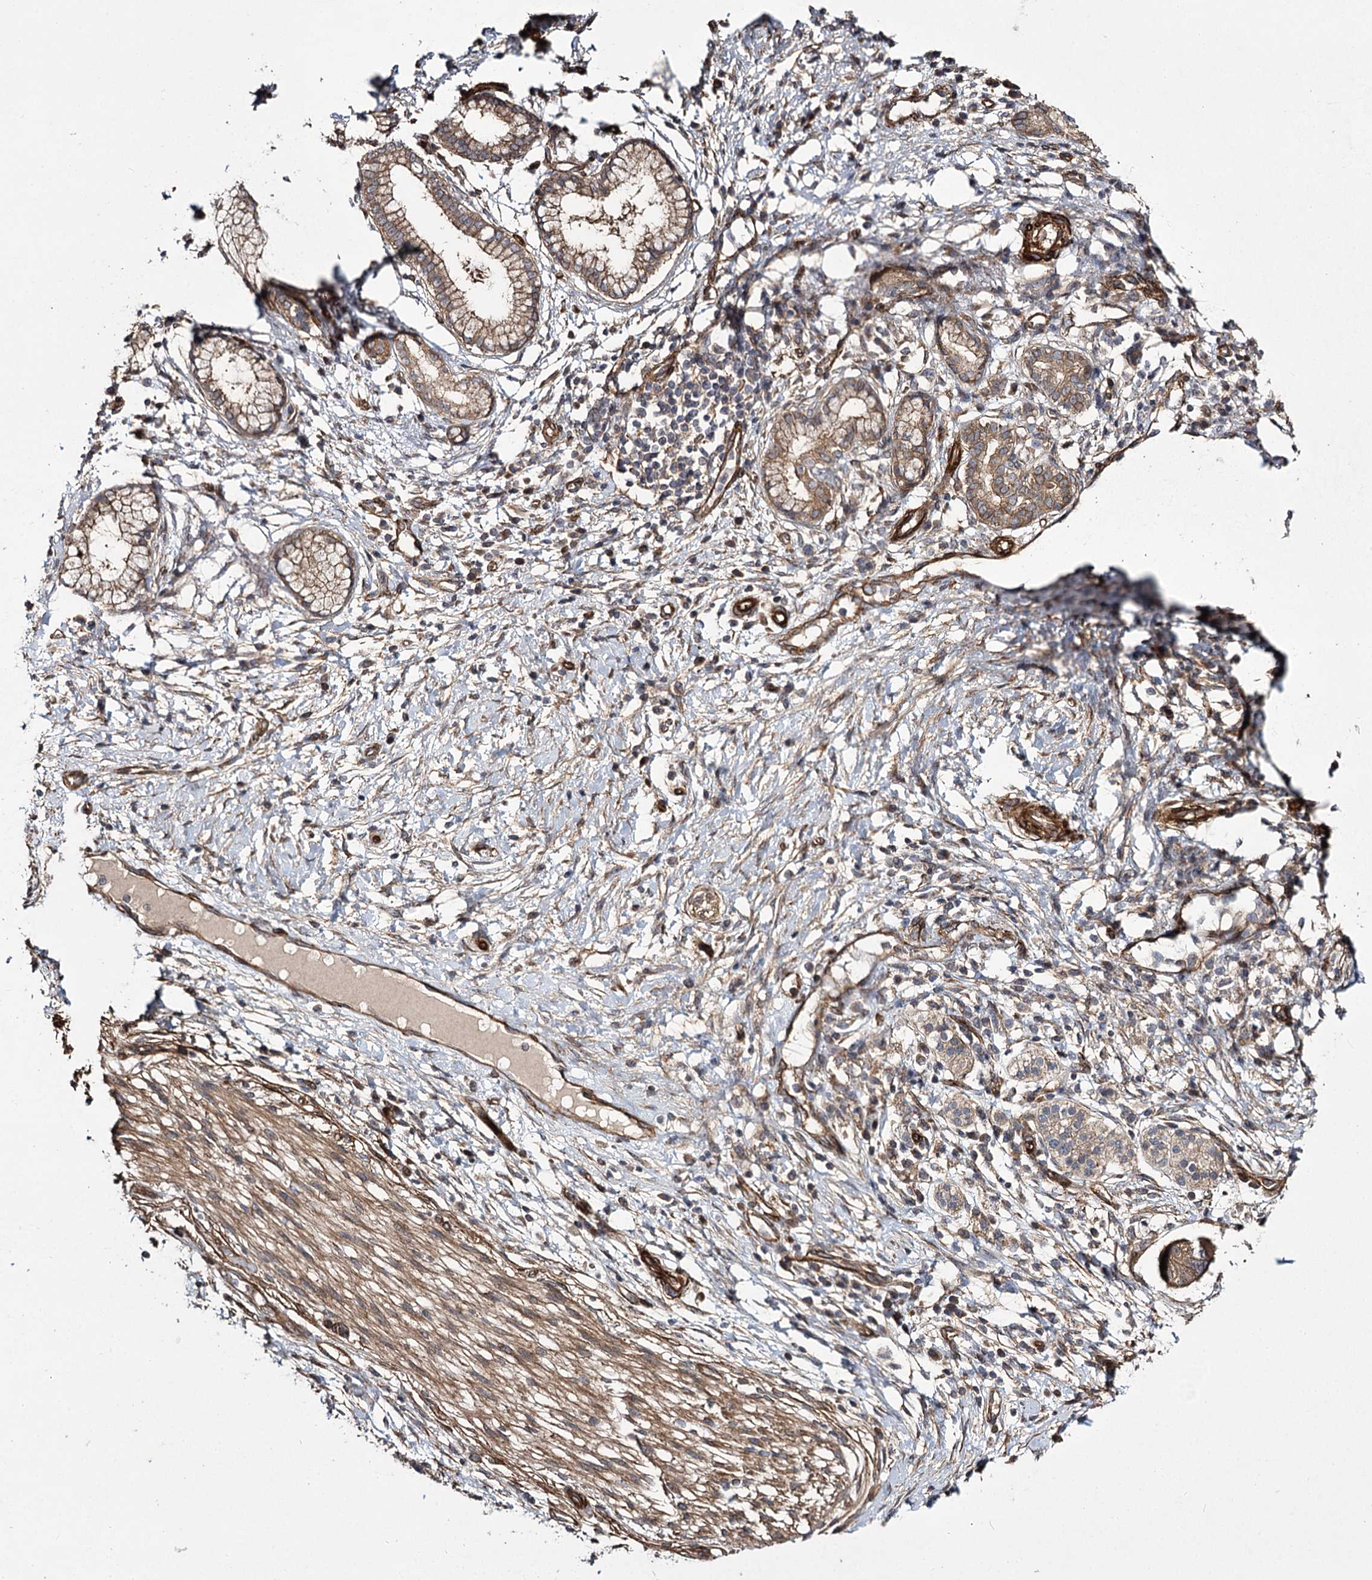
{"staining": {"intensity": "moderate", "quantity": ">75%", "location": "cytoplasmic/membranous"}, "tissue": "pancreatic cancer", "cell_type": "Tumor cells", "image_type": "cancer", "snomed": [{"axis": "morphology", "description": "Adenocarcinoma, NOS"}, {"axis": "topography", "description": "Pancreas"}], "caption": "Pancreatic cancer (adenocarcinoma) stained with a protein marker displays moderate staining in tumor cells.", "gene": "MYO1C", "patient": {"sex": "male", "age": 68}}